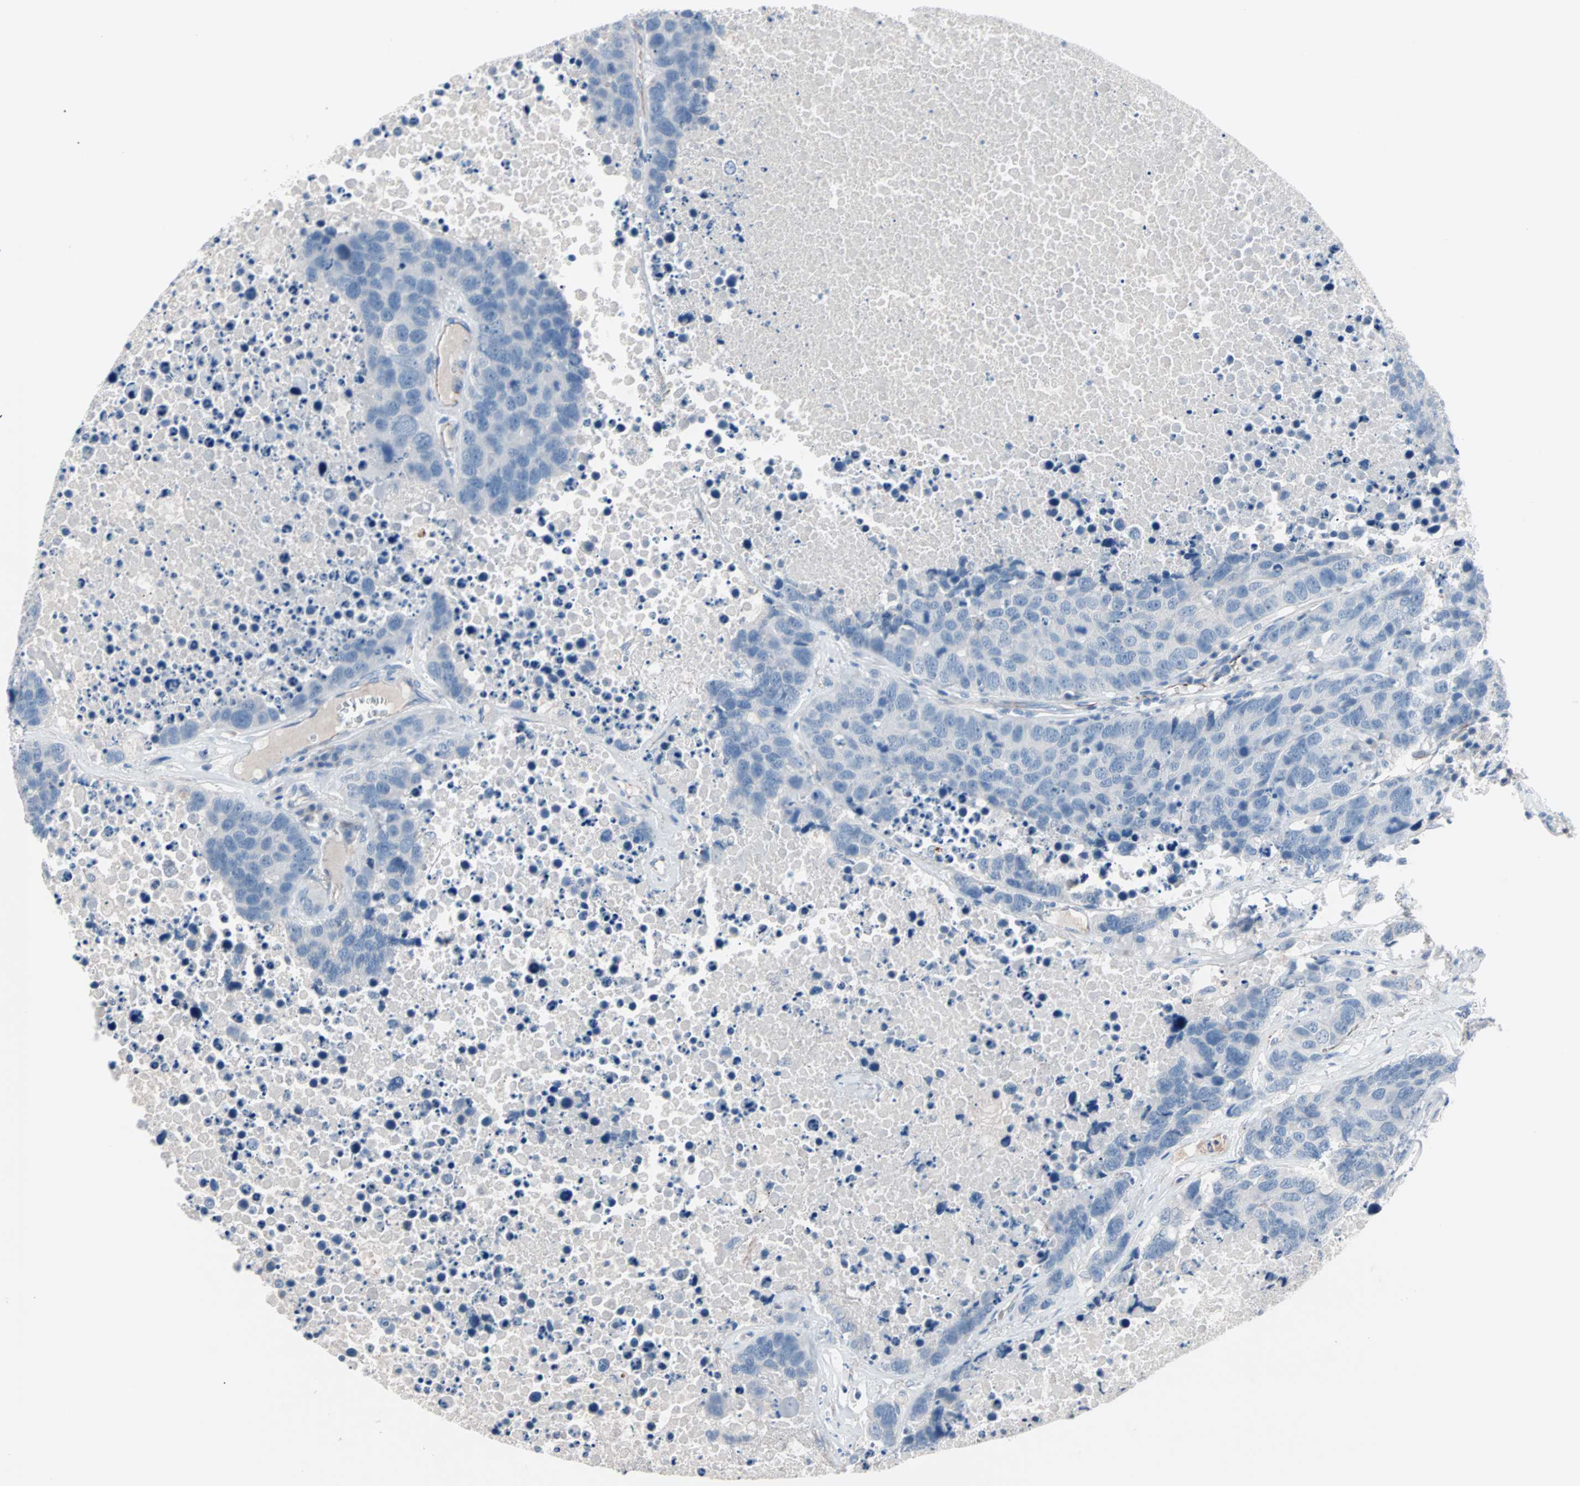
{"staining": {"intensity": "negative", "quantity": "none", "location": "none"}, "tissue": "carcinoid", "cell_type": "Tumor cells", "image_type": "cancer", "snomed": [{"axis": "morphology", "description": "Carcinoid, malignant, NOS"}, {"axis": "topography", "description": "Lung"}], "caption": "Malignant carcinoid was stained to show a protein in brown. There is no significant staining in tumor cells. (Stains: DAB (3,3'-diaminobenzidine) immunohistochemistry (IHC) with hematoxylin counter stain, Microscopy: brightfield microscopy at high magnification).", "gene": "ULBP1", "patient": {"sex": "male", "age": 60}}